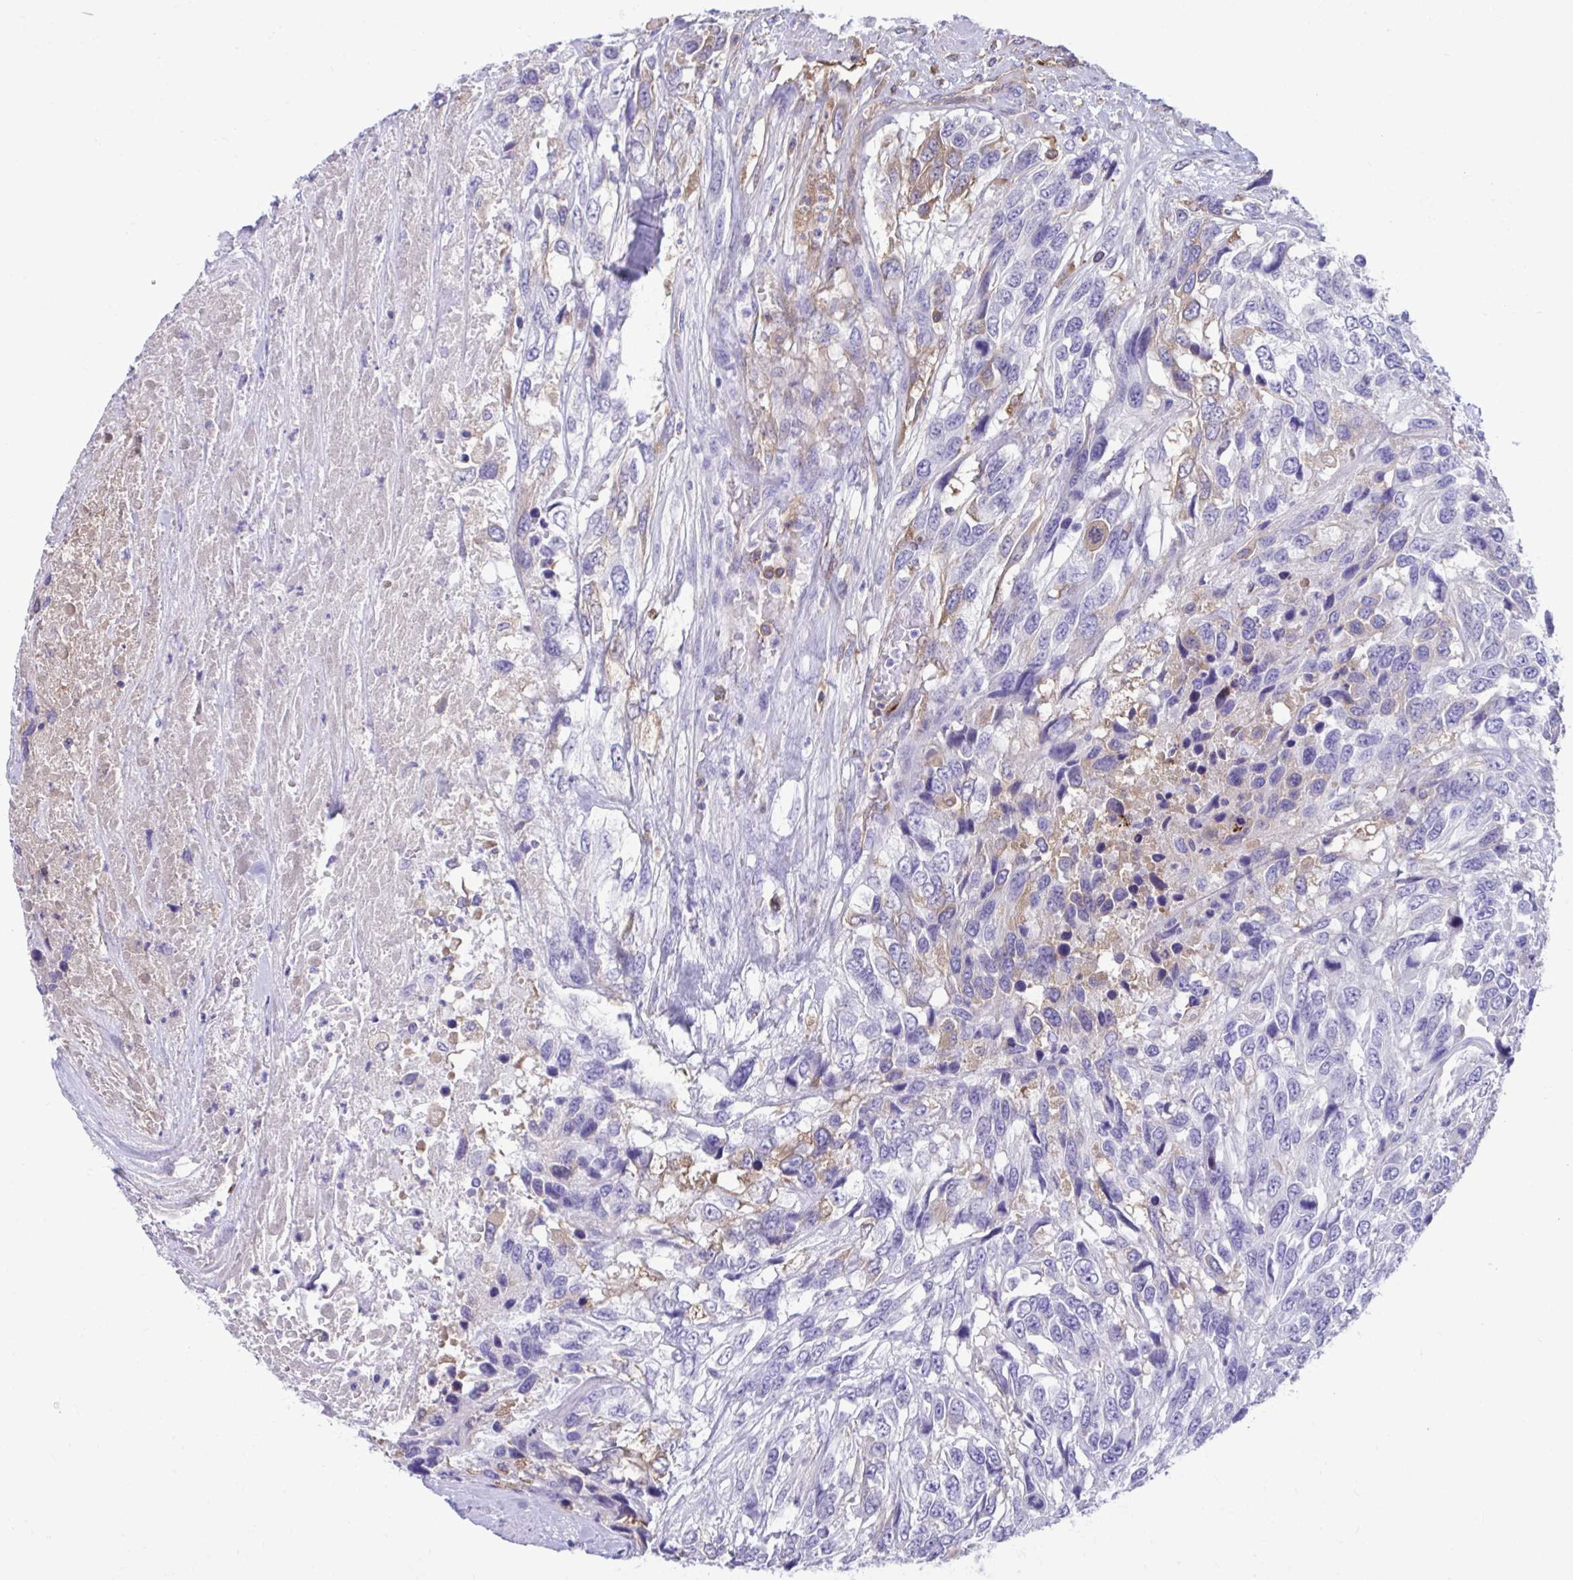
{"staining": {"intensity": "negative", "quantity": "none", "location": "none"}, "tissue": "urothelial cancer", "cell_type": "Tumor cells", "image_type": "cancer", "snomed": [{"axis": "morphology", "description": "Urothelial carcinoma, High grade"}, {"axis": "topography", "description": "Urinary bladder"}], "caption": "An image of human urothelial carcinoma (high-grade) is negative for staining in tumor cells.", "gene": "SMIM9", "patient": {"sex": "female", "age": 70}}